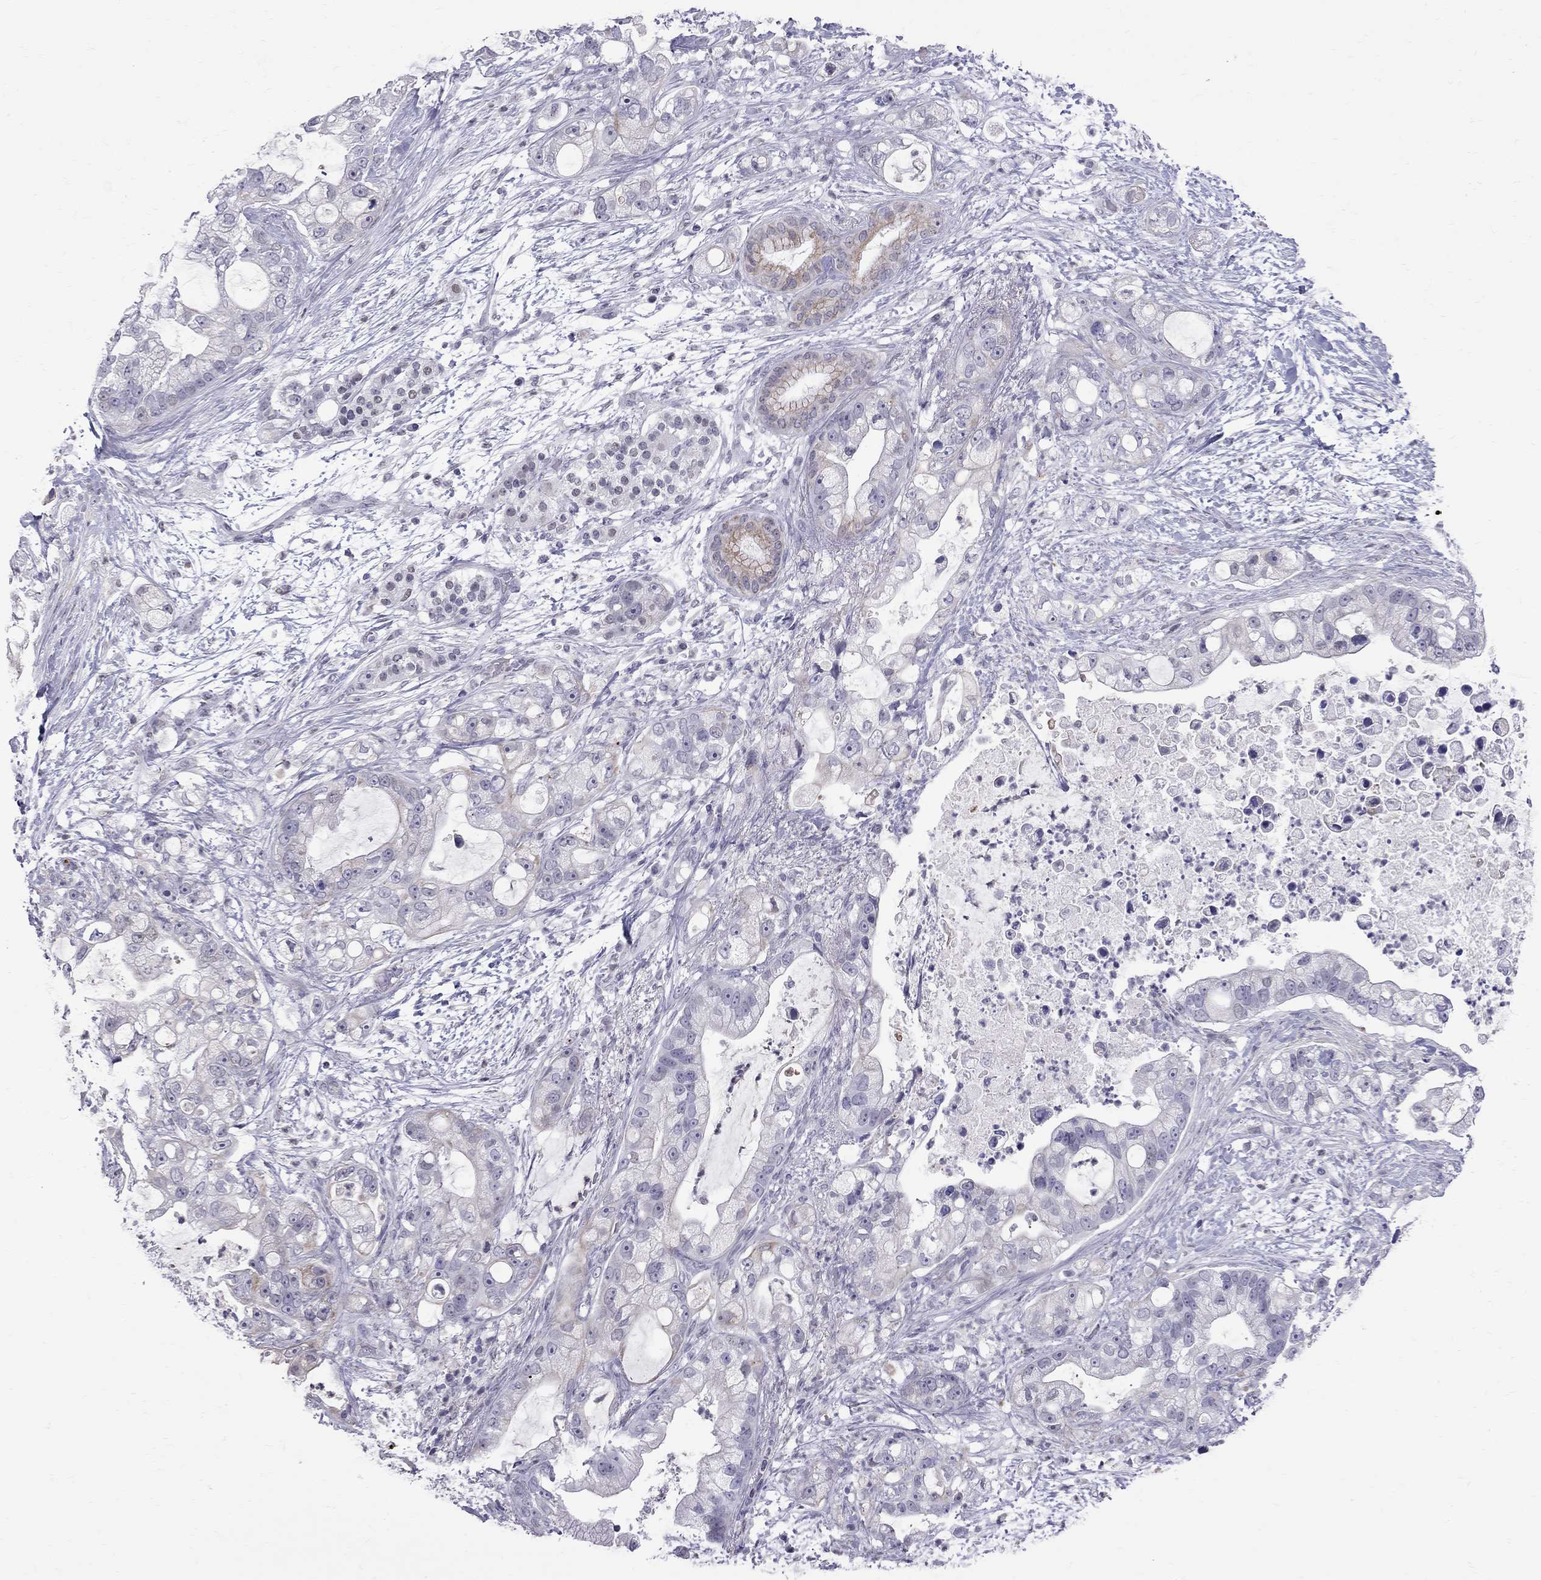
{"staining": {"intensity": "weak", "quantity": "<25%", "location": "cytoplasmic/membranous"}, "tissue": "pancreatic cancer", "cell_type": "Tumor cells", "image_type": "cancer", "snomed": [{"axis": "morphology", "description": "Adenocarcinoma, NOS"}, {"axis": "topography", "description": "Pancreas"}], "caption": "IHC micrograph of pancreatic adenocarcinoma stained for a protein (brown), which shows no staining in tumor cells. The staining was performed using DAB (3,3'-diaminobenzidine) to visualize the protein expression in brown, while the nuclei were stained in blue with hematoxylin (Magnification: 20x).", "gene": "MUC15", "patient": {"sex": "female", "age": 69}}